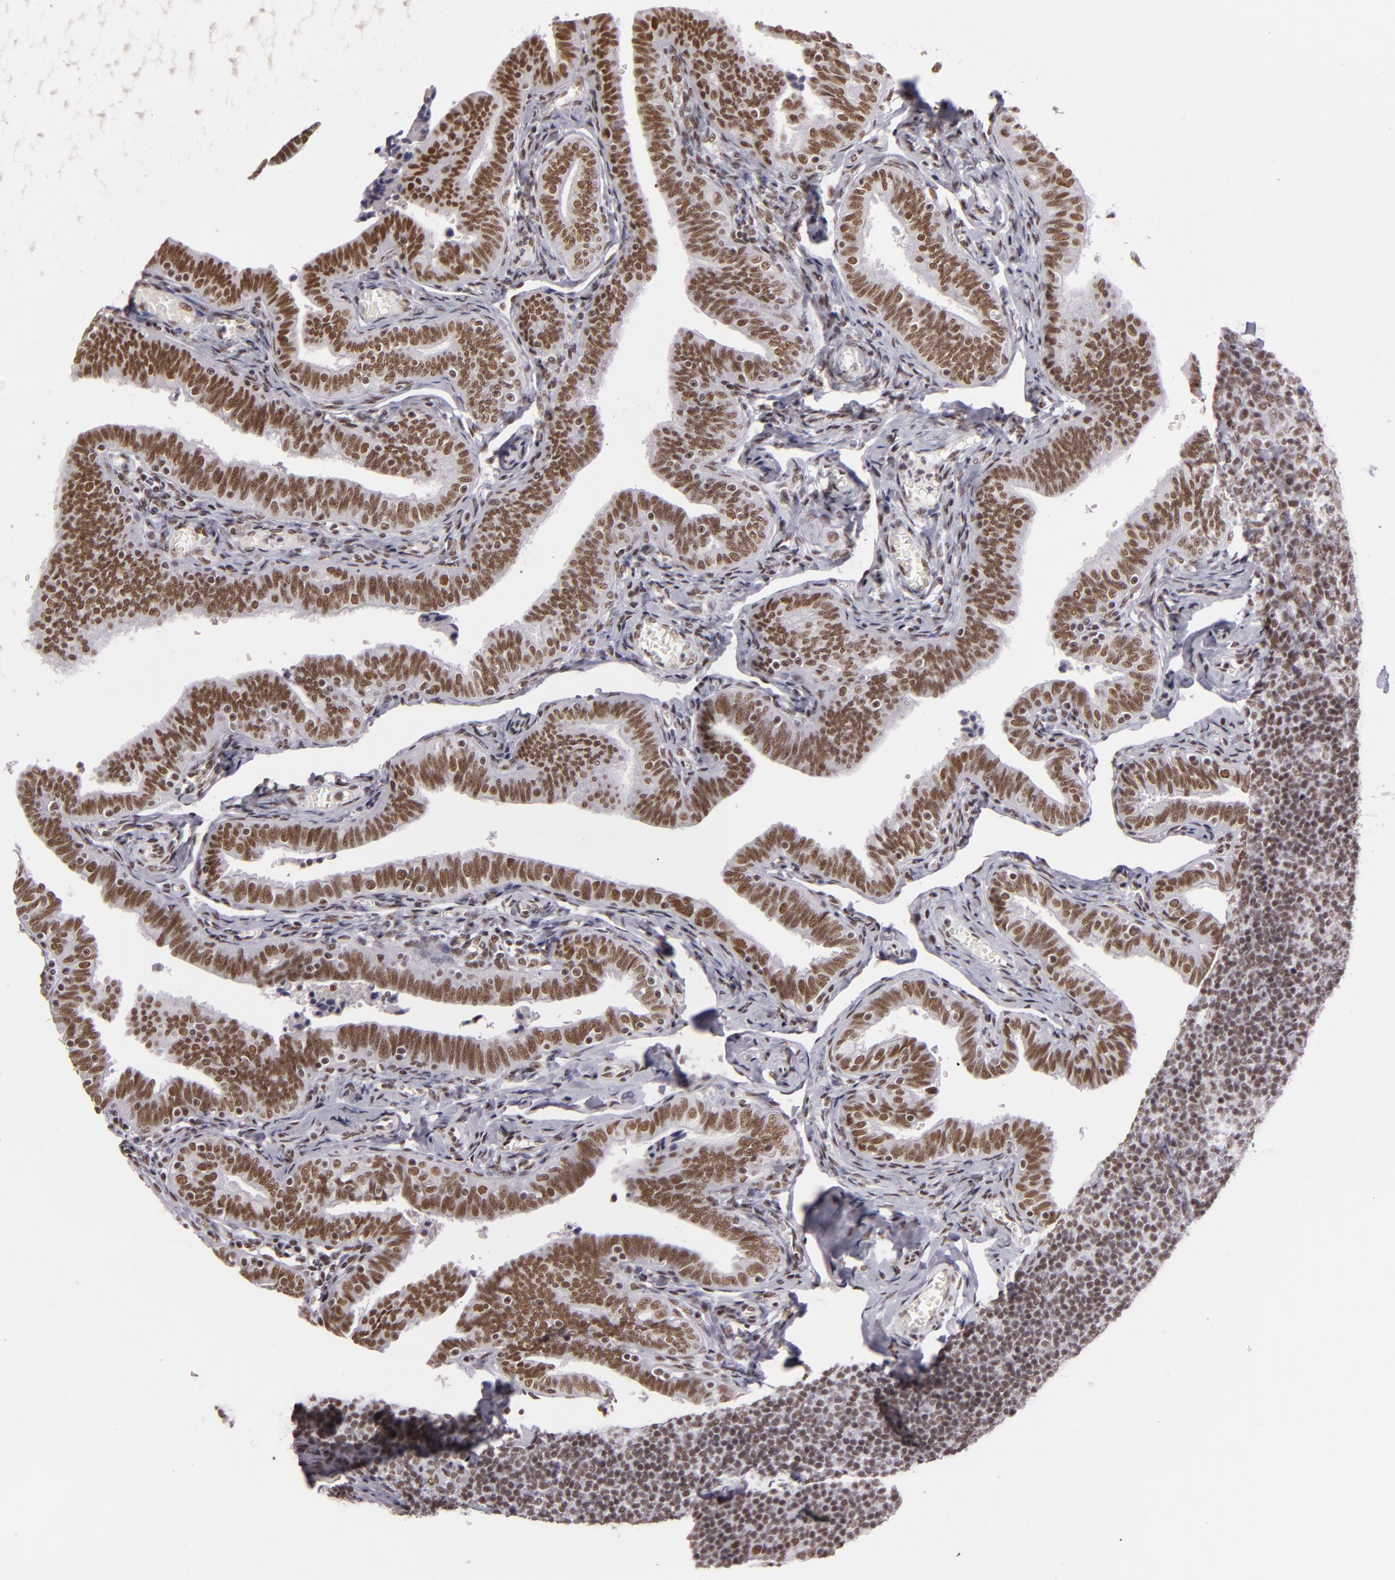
{"staining": {"intensity": "strong", "quantity": ">75%", "location": "nuclear"}, "tissue": "fallopian tube", "cell_type": "Glandular cells", "image_type": "normal", "snomed": [{"axis": "morphology", "description": "Normal tissue, NOS"}, {"axis": "topography", "description": "Fallopian tube"}, {"axis": "topography", "description": "Ovary"}], "caption": "Fallopian tube stained with immunohistochemistry (IHC) exhibits strong nuclear positivity in approximately >75% of glandular cells.", "gene": "BRD8", "patient": {"sex": "female", "age": 69}}